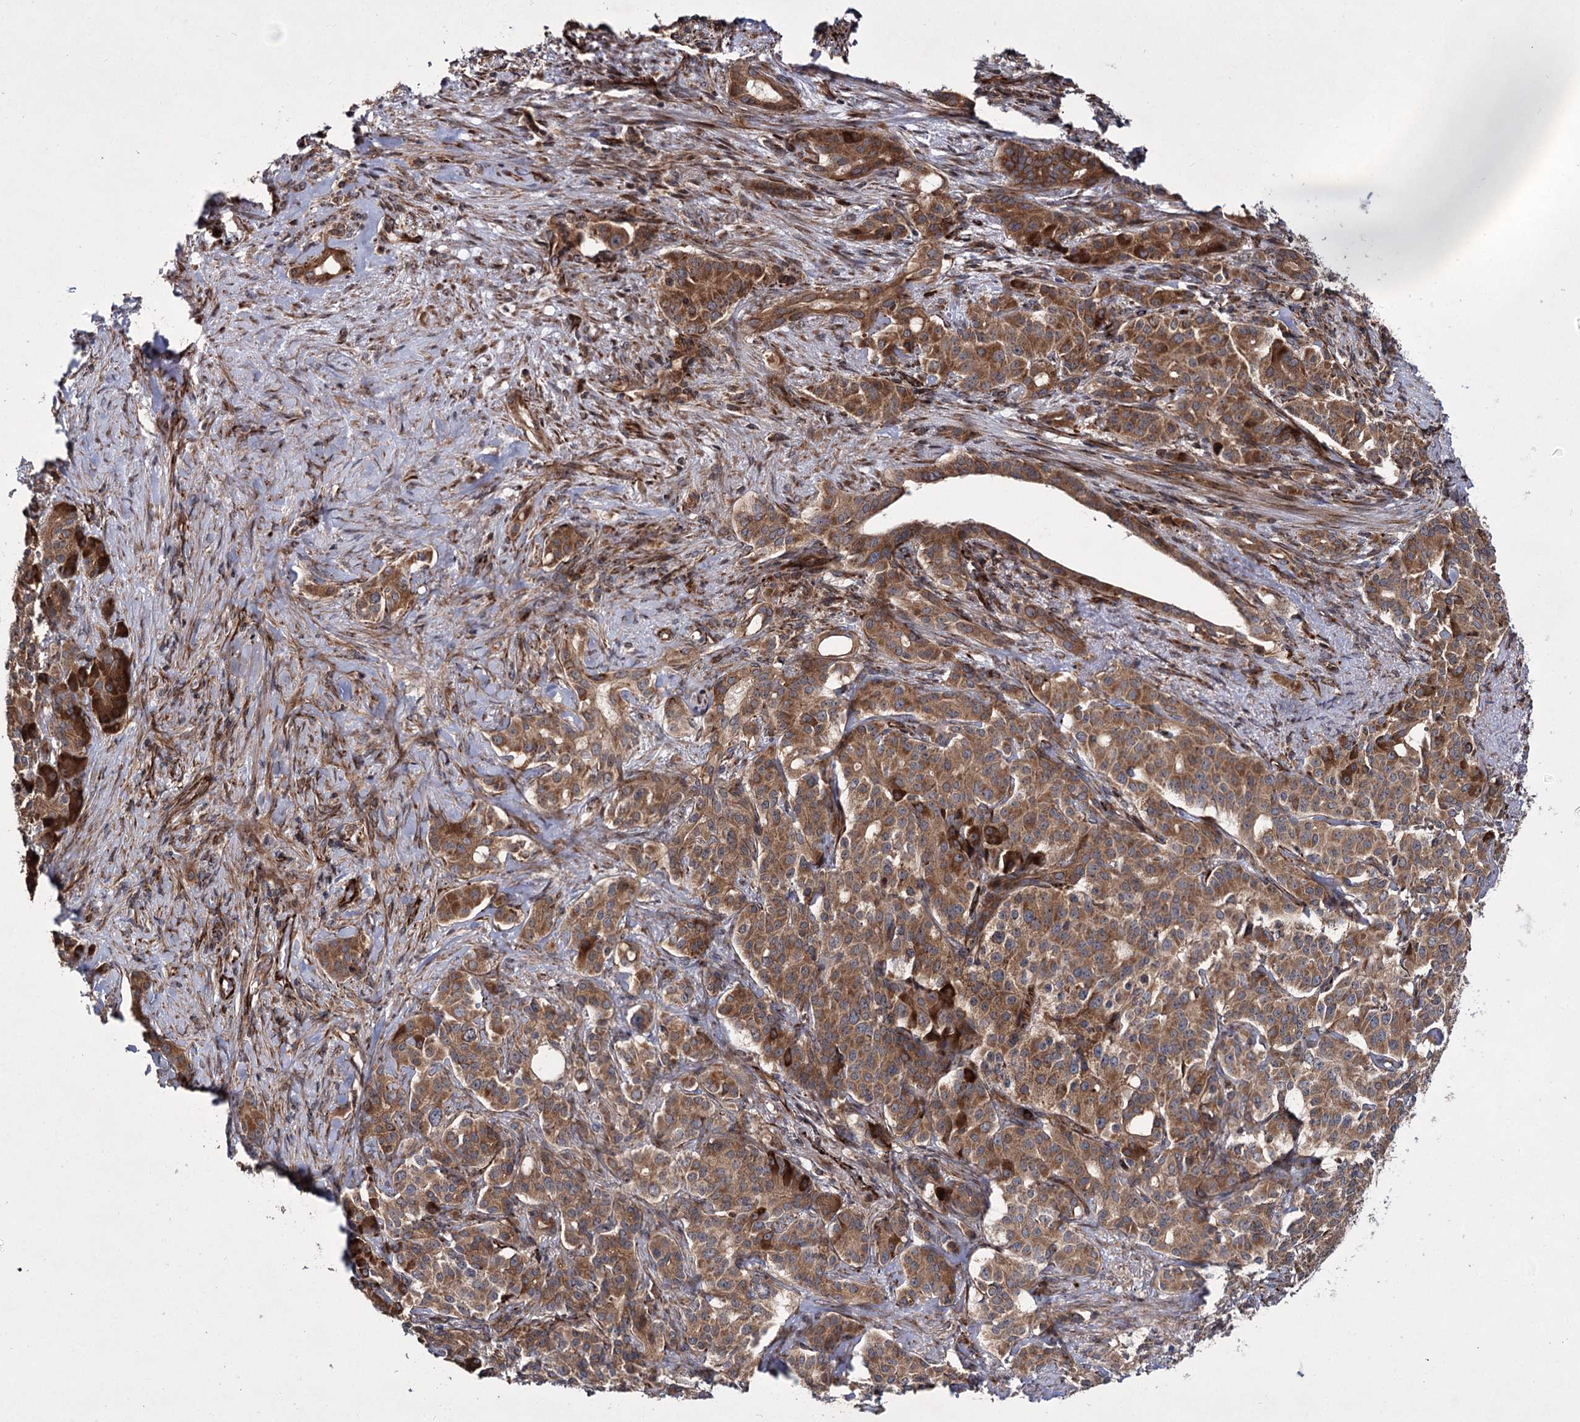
{"staining": {"intensity": "moderate", "quantity": ">75%", "location": "cytoplasmic/membranous"}, "tissue": "pancreatic cancer", "cell_type": "Tumor cells", "image_type": "cancer", "snomed": [{"axis": "morphology", "description": "Adenocarcinoma, NOS"}, {"axis": "topography", "description": "Pancreas"}], "caption": "Tumor cells demonstrate medium levels of moderate cytoplasmic/membranous positivity in approximately >75% of cells in adenocarcinoma (pancreatic).", "gene": "HECTD2", "patient": {"sex": "female", "age": 74}}